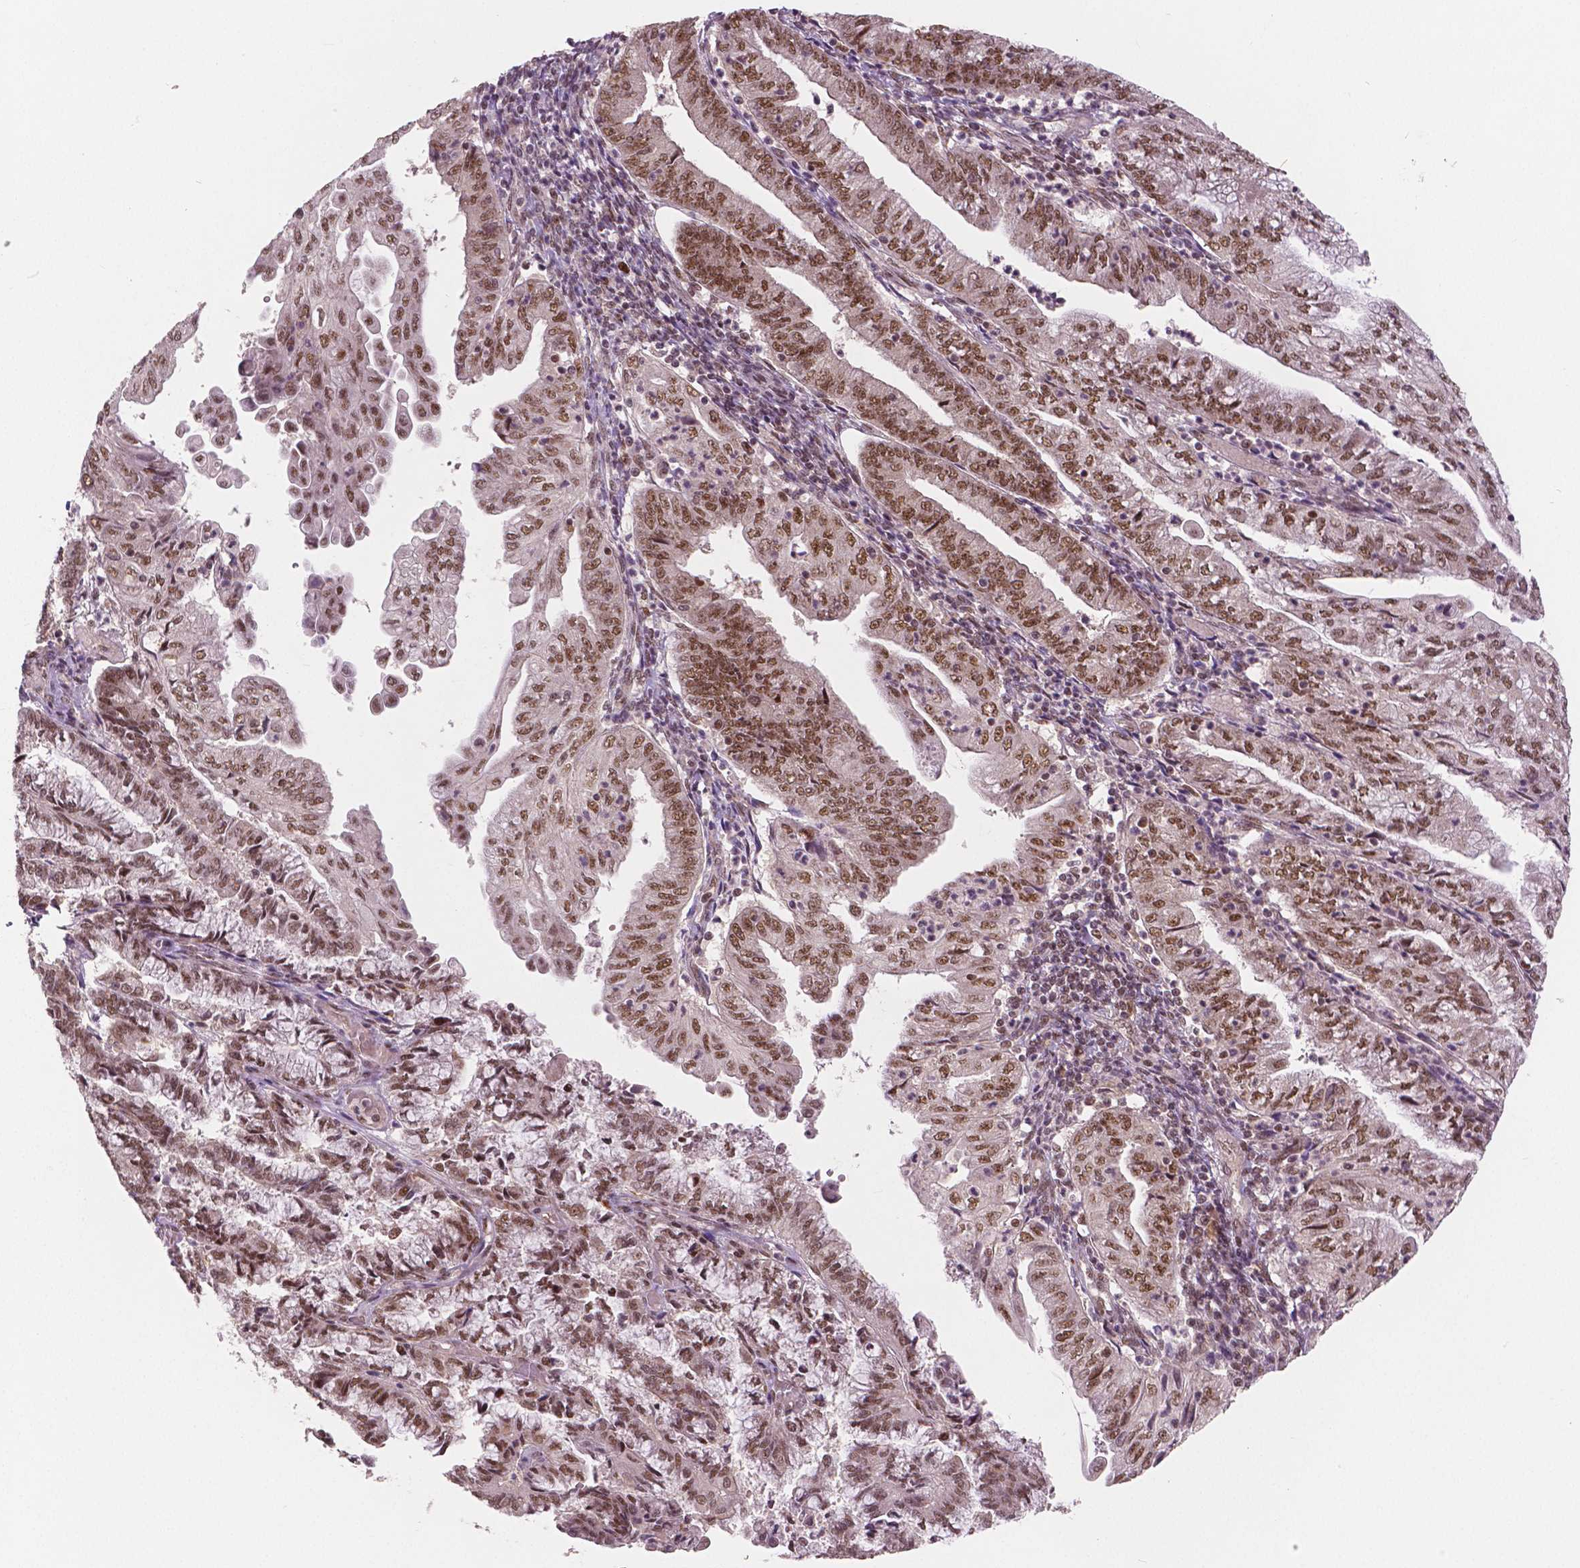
{"staining": {"intensity": "moderate", "quantity": ">75%", "location": "nuclear"}, "tissue": "endometrial cancer", "cell_type": "Tumor cells", "image_type": "cancer", "snomed": [{"axis": "morphology", "description": "Adenocarcinoma, NOS"}, {"axis": "topography", "description": "Endometrium"}], "caption": "IHC (DAB (3,3'-diaminobenzidine)) staining of adenocarcinoma (endometrial) reveals moderate nuclear protein expression in about >75% of tumor cells. Nuclei are stained in blue.", "gene": "NSD2", "patient": {"sex": "female", "age": 55}}